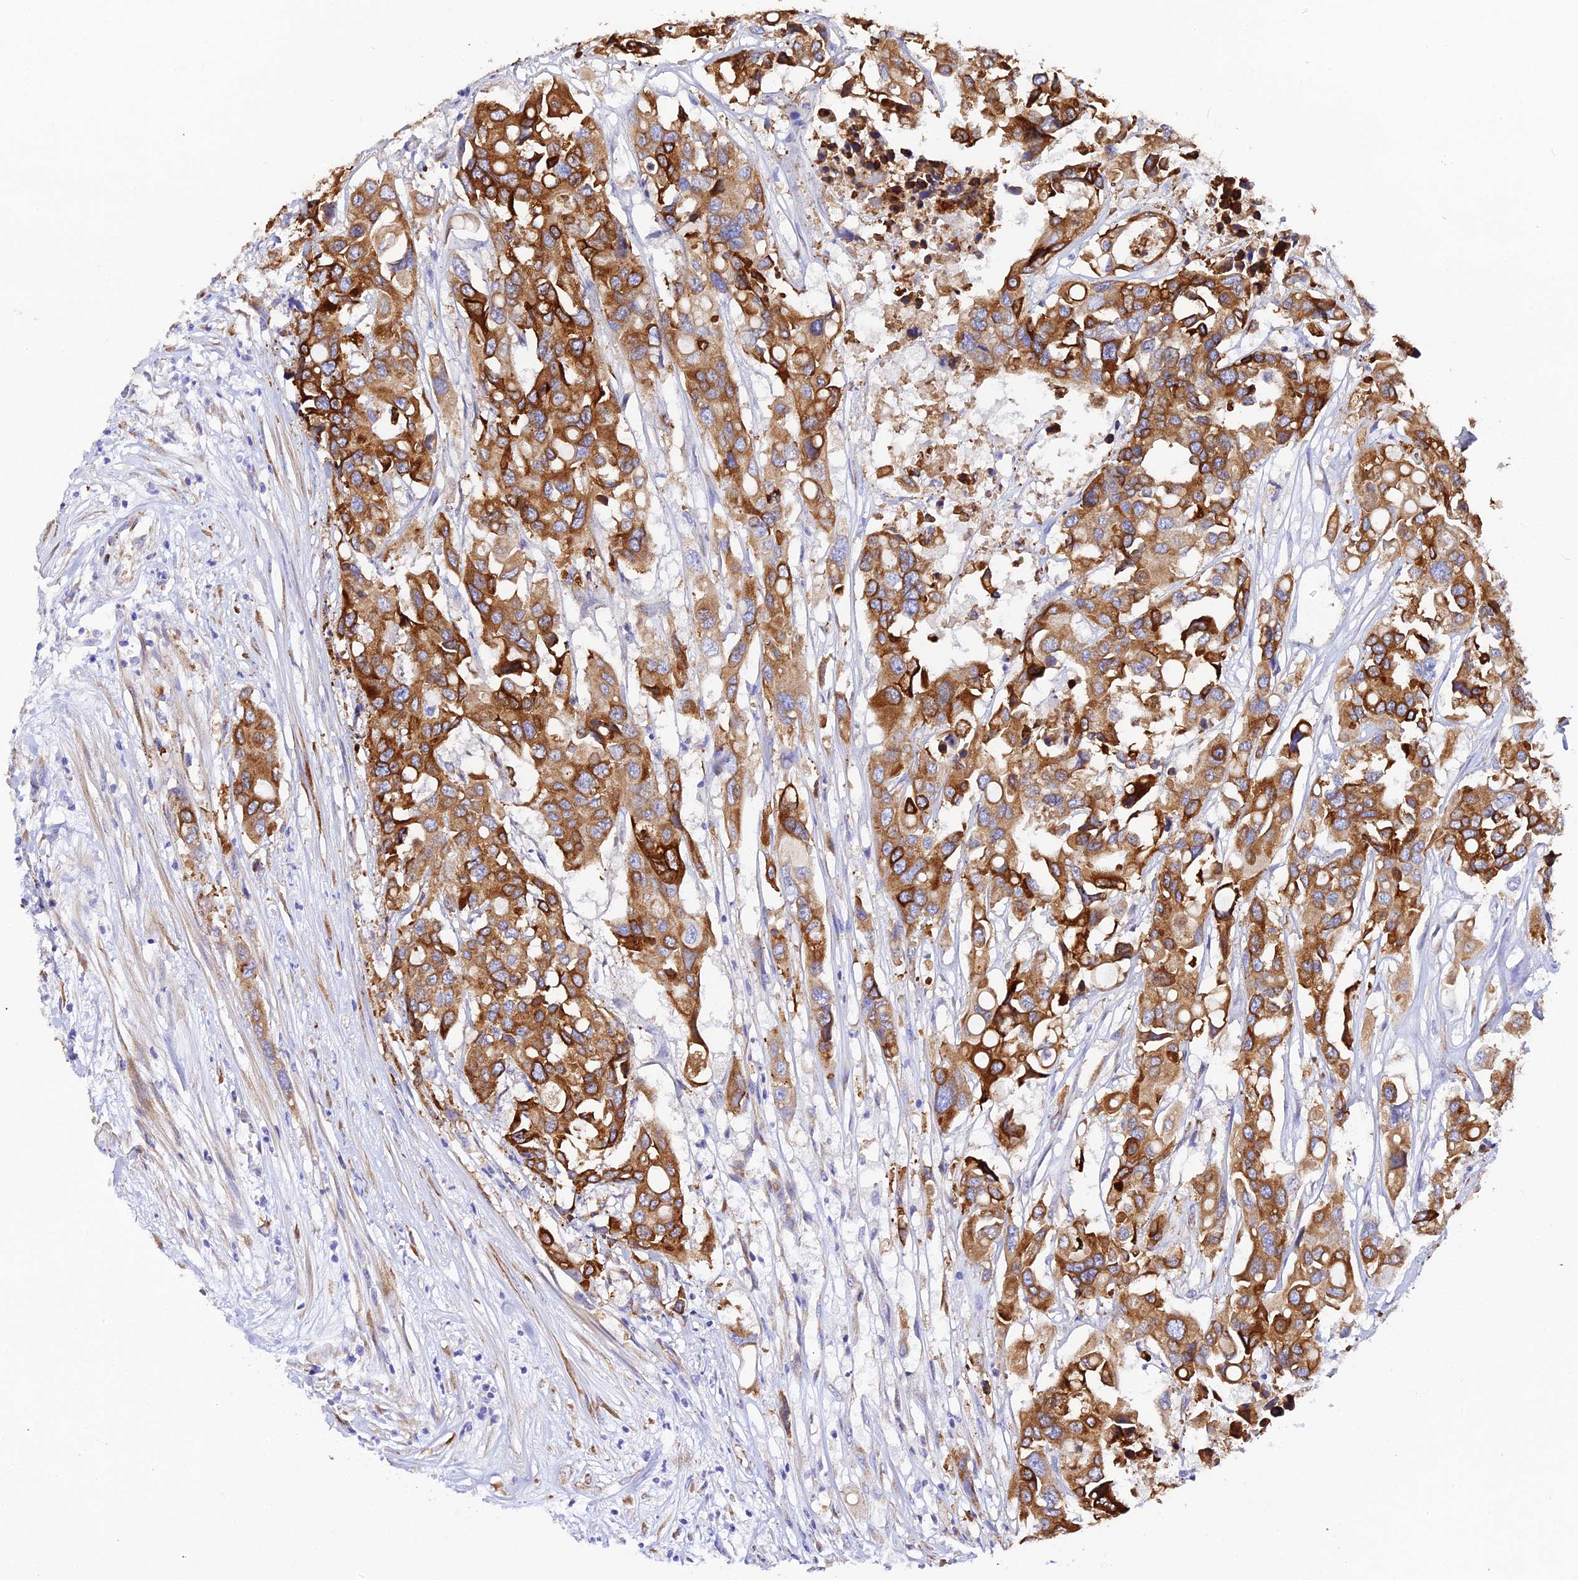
{"staining": {"intensity": "strong", "quantity": ">75%", "location": "cytoplasmic/membranous"}, "tissue": "colorectal cancer", "cell_type": "Tumor cells", "image_type": "cancer", "snomed": [{"axis": "morphology", "description": "Adenocarcinoma, NOS"}, {"axis": "topography", "description": "Colon"}], "caption": "Colorectal cancer stained with immunohistochemistry shows strong cytoplasmic/membranous staining in about >75% of tumor cells. Nuclei are stained in blue.", "gene": "CFAP45", "patient": {"sex": "male", "age": 77}}